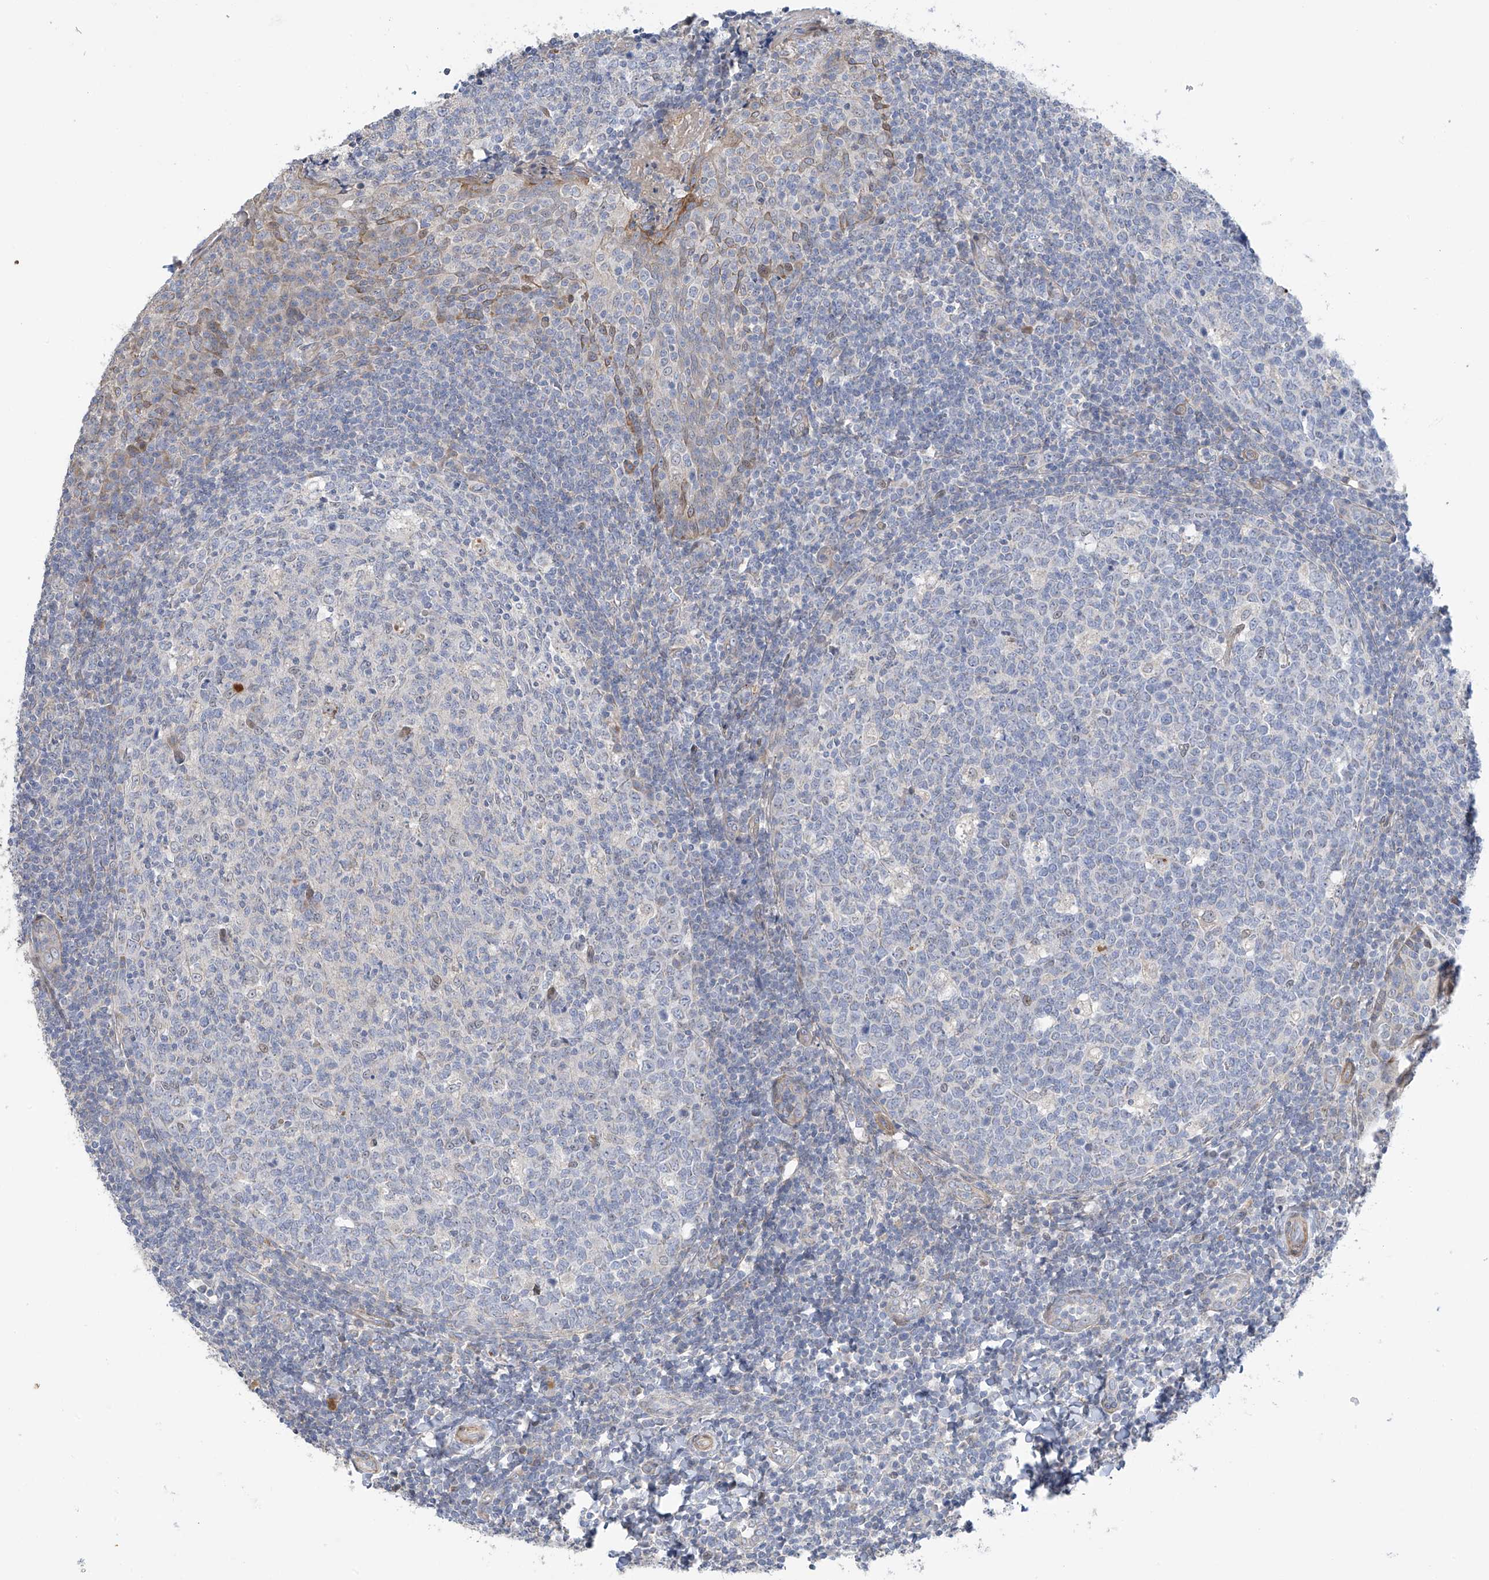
{"staining": {"intensity": "negative", "quantity": "none", "location": "none"}, "tissue": "tonsil", "cell_type": "Germinal center cells", "image_type": "normal", "snomed": [{"axis": "morphology", "description": "Normal tissue, NOS"}, {"axis": "topography", "description": "Tonsil"}], "caption": "Germinal center cells are negative for protein expression in normal human tonsil. The staining is performed using DAB brown chromogen with nuclei counter-stained in using hematoxylin.", "gene": "ZNF641", "patient": {"sex": "female", "age": 19}}